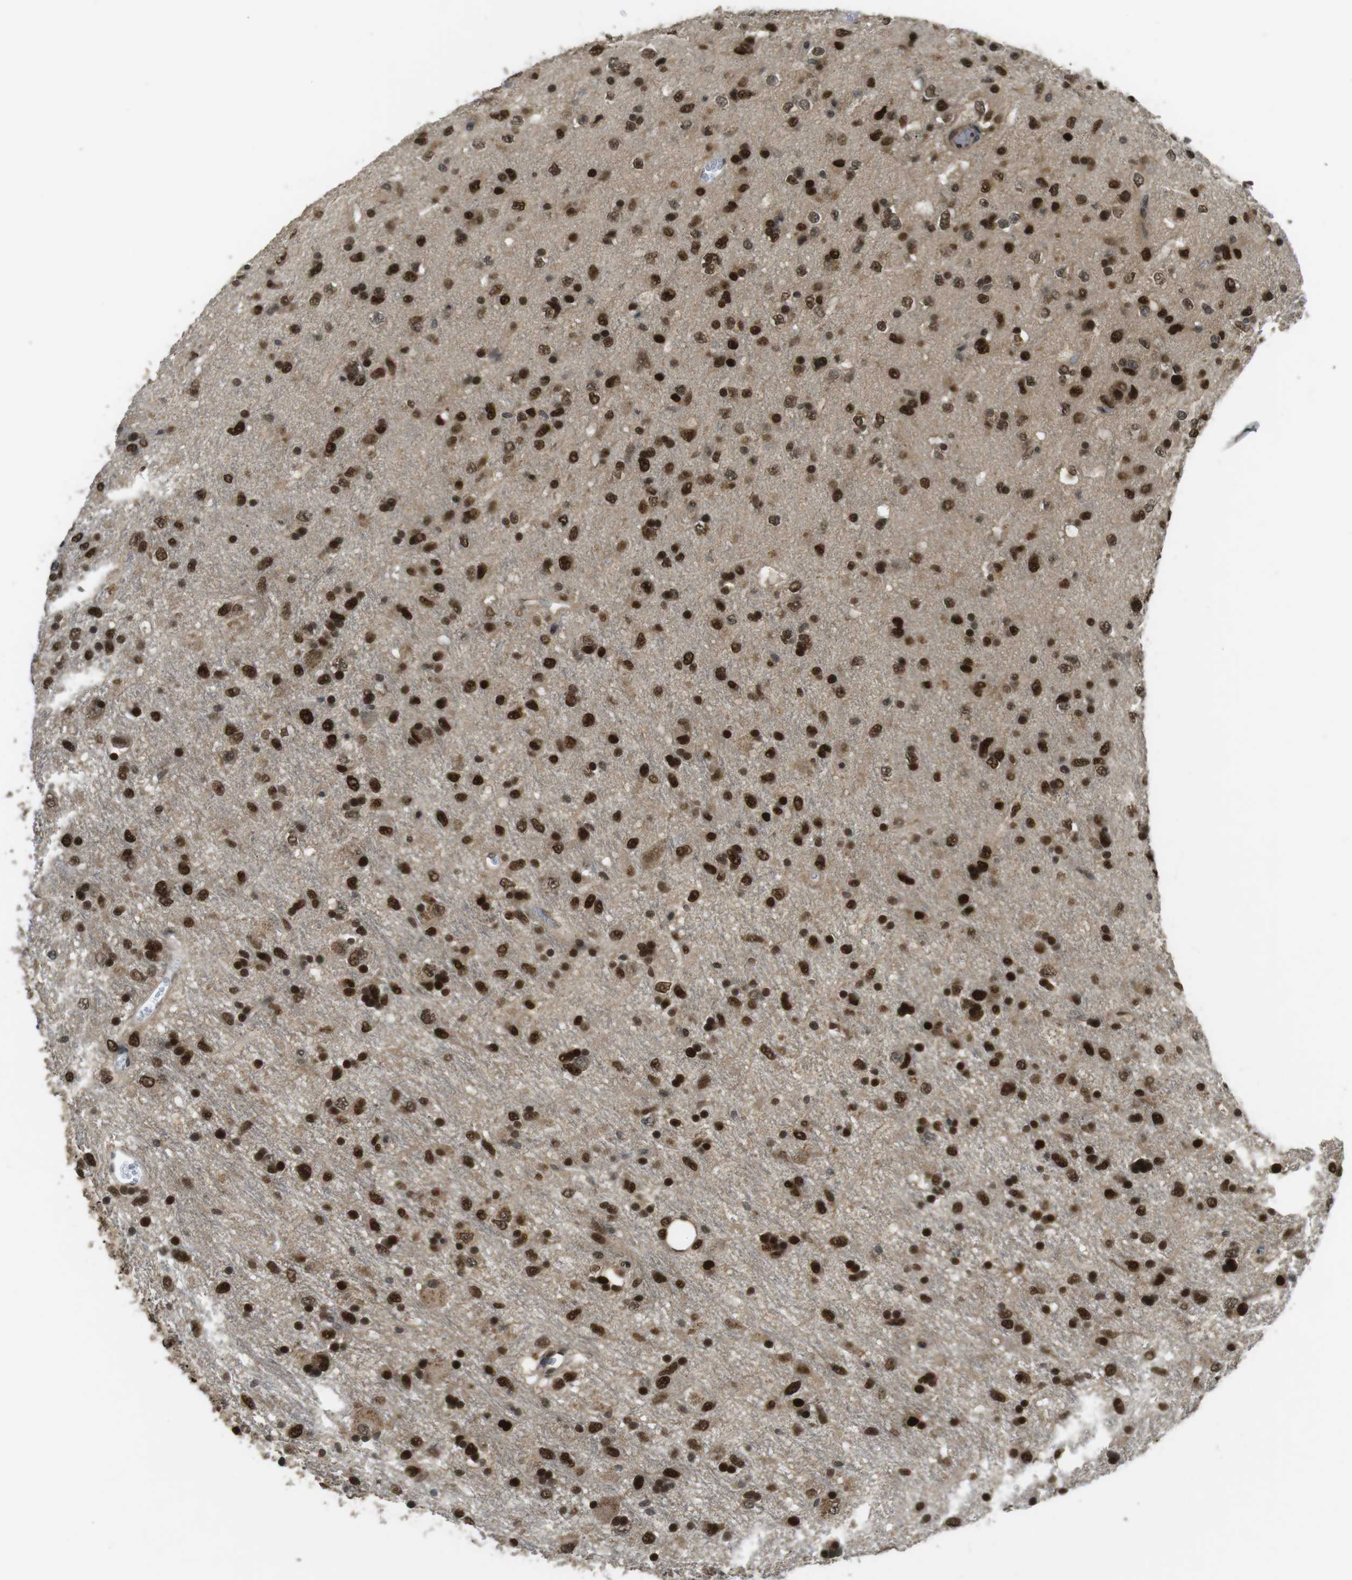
{"staining": {"intensity": "strong", "quantity": ">75%", "location": "nuclear"}, "tissue": "glioma", "cell_type": "Tumor cells", "image_type": "cancer", "snomed": [{"axis": "morphology", "description": "Glioma, malignant, Low grade"}, {"axis": "topography", "description": "Brain"}], "caption": "Immunohistochemistry (IHC) of human malignant low-grade glioma displays high levels of strong nuclear staining in about >75% of tumor cells.", "gene": "ORAI3", "patient": {"sex": "male", "age": 77}}